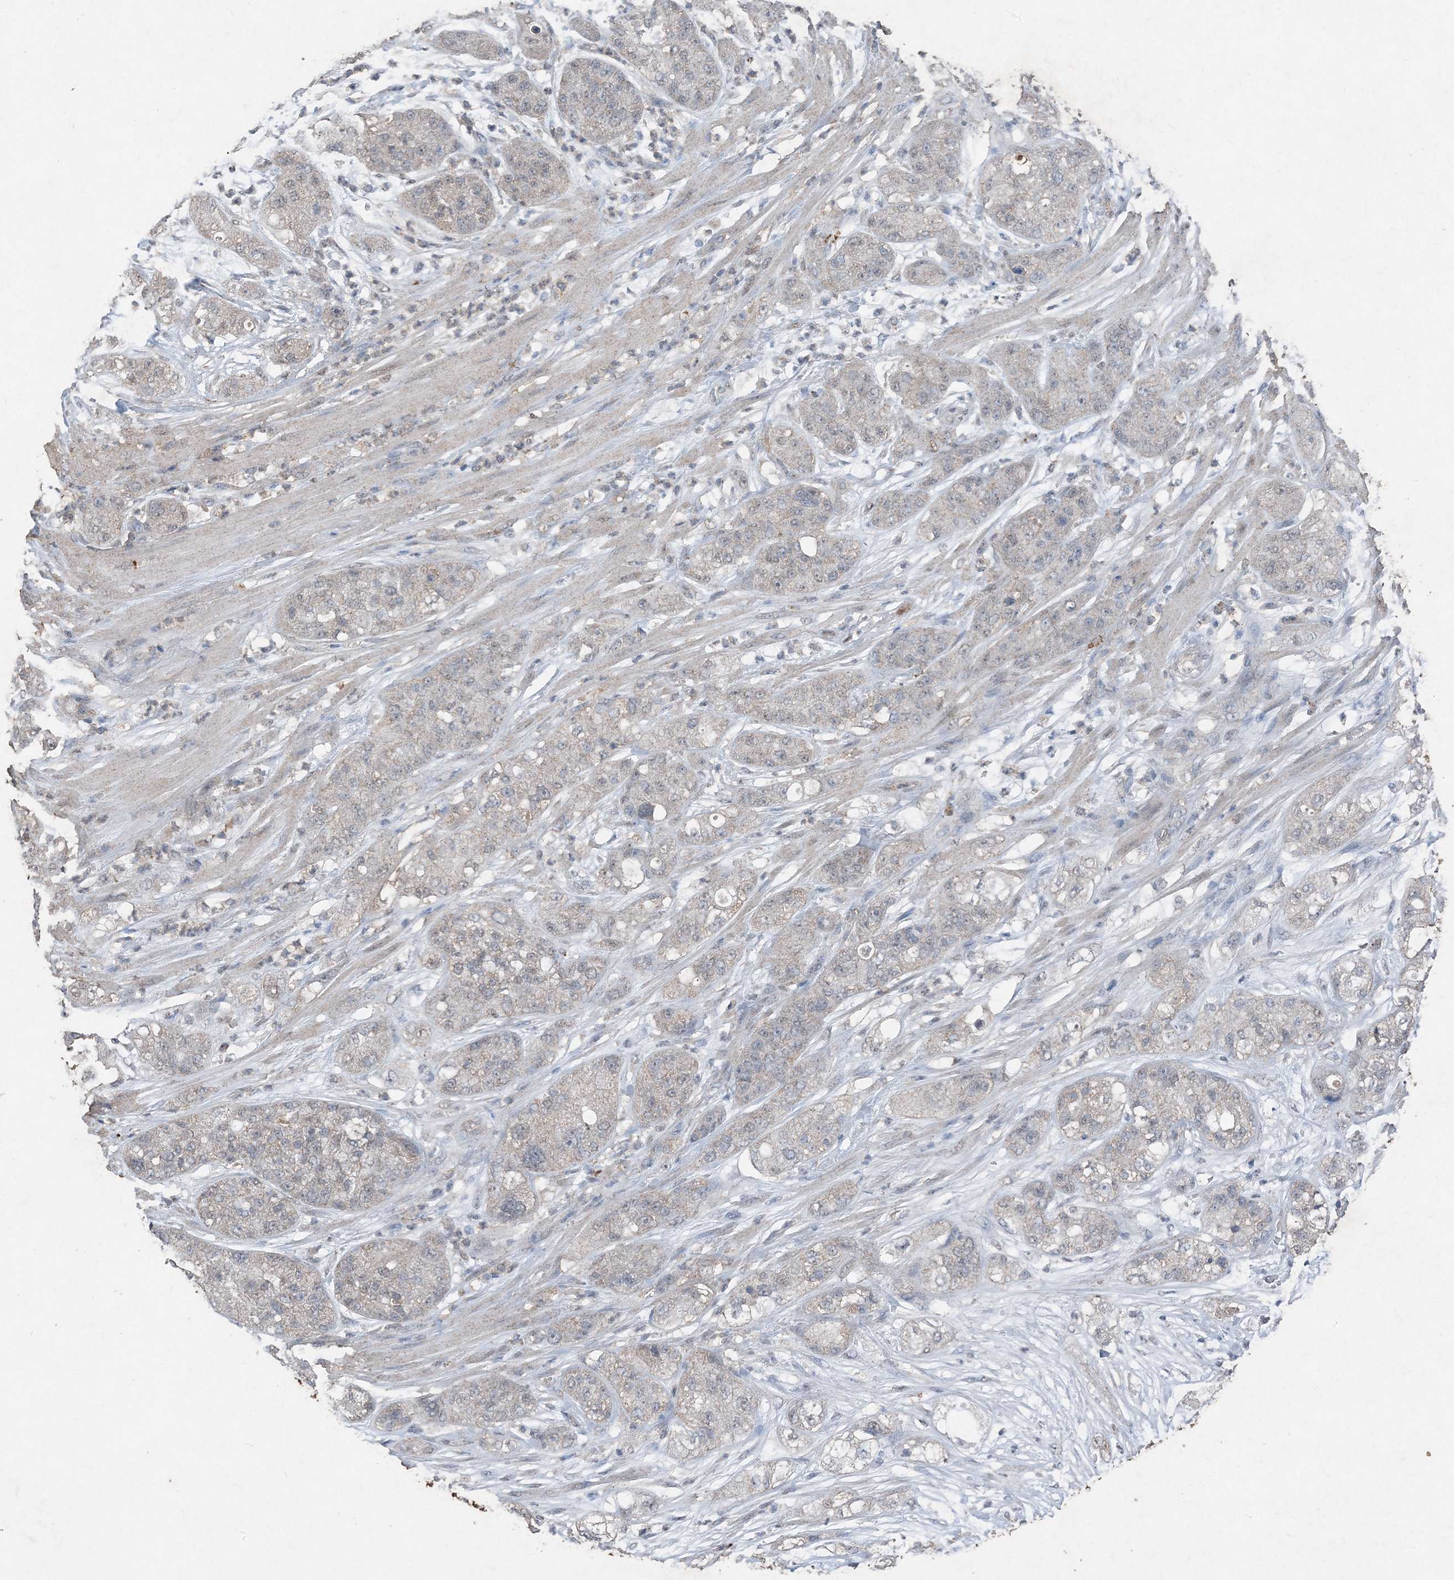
{"staining": {"intensity": "negative", "quantity": "none", "location": "none"}, "tissue": "pancreatic cancer", "cell_type": "Tumor cells", "image_type": "cancer", "snomed": [{"axis": "morphology", "description": "Adenocarcinoma, NOS"}, {"axis": "topography", "description": "Pancreas"}], "caption": "This is an immunohistochemistry (IHC) photomicrograph of pancreatic adenocarcinoma. There is no staining in tumor cells.", "gene": "FCN3", "patient": {"sex": "female", "age": 78}}